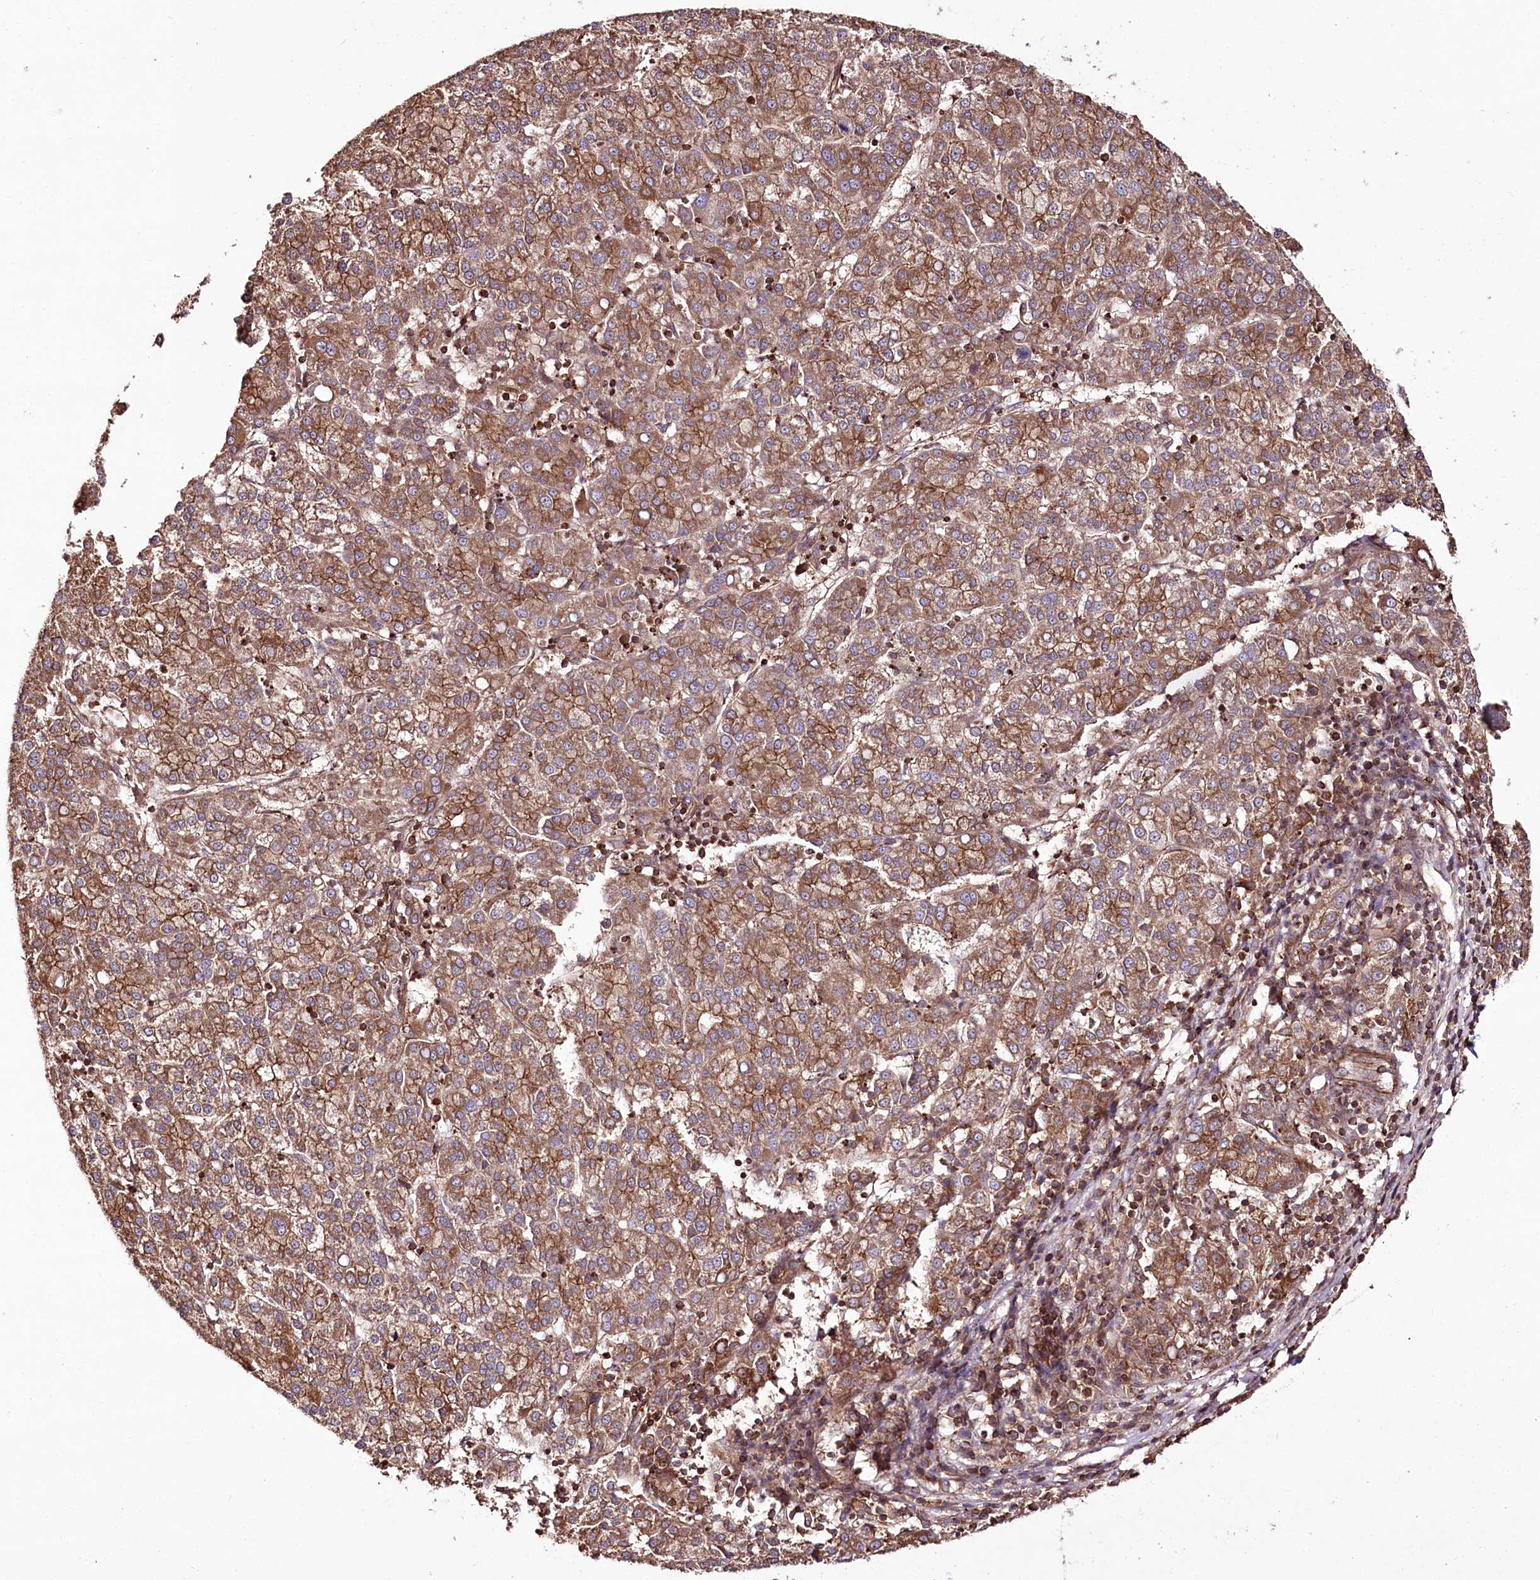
{"staining": {"intensity": "moderate", "quantity": ">75%", "location": "cytoplasmic/membranous"}, "tissue": "liver cancer", "cell_type": "Tumor cells", "image_type": "cancer", "snomed": [{"axis": "morphology", "description": "Carcinoma, Hepatocellular, NOS"}, {"axis": "topography", "description": "Liver"}], "caption": "Immunohistochemistry of liver cancer (hepatocellular carcinoma) displays medium levels of moderate cytoplasmic/membranous positivity in approximately >75% of tumor cells. (Stains: DAB (3,3'-diaminobenzidine) in brown, nuclei in blue, Microscopy: brightfield microscopy at high magnification).", "gene": "DHX29", "patient": {"sex": "female", "age": 58}}